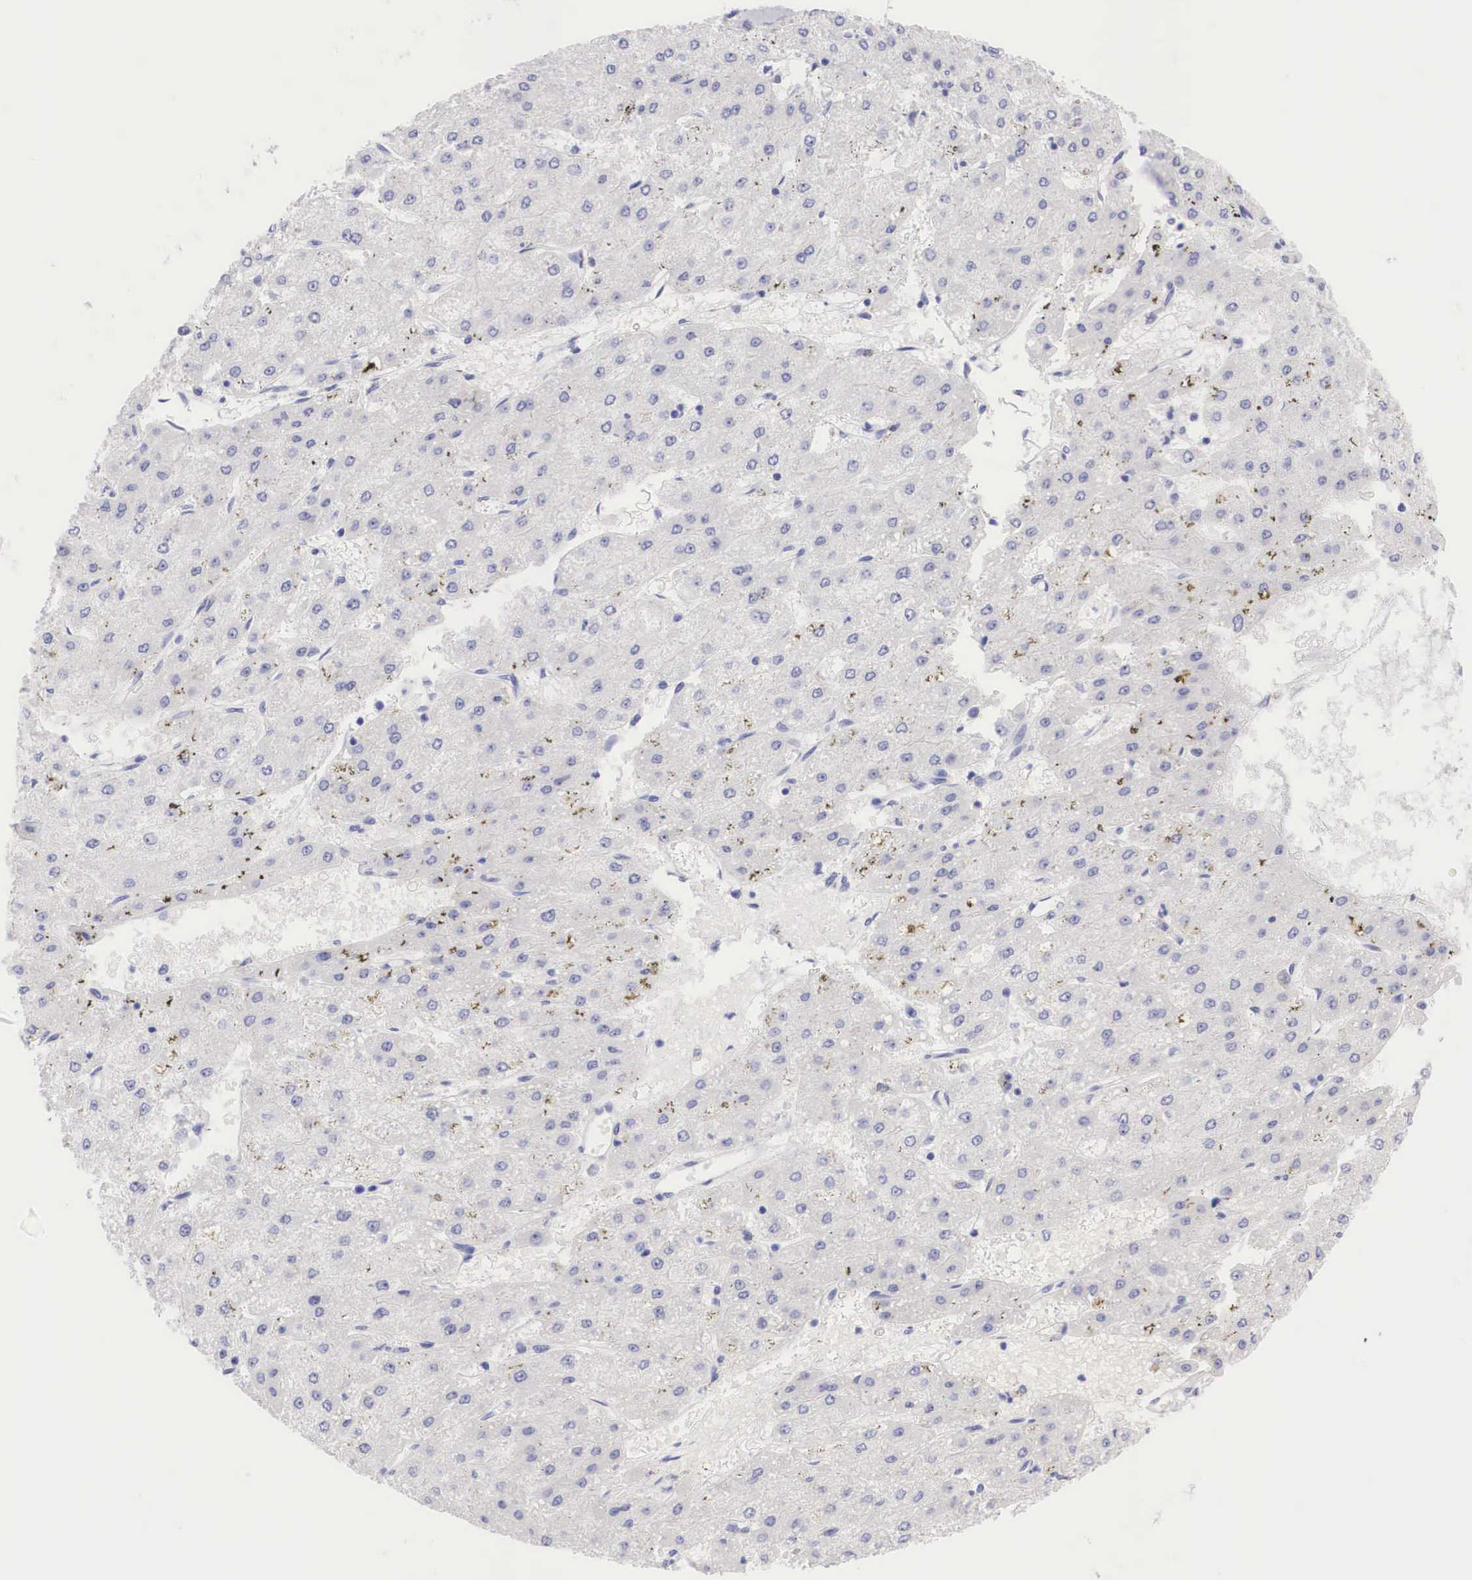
{"staining": {"intensity": "negative", "quantity": "none", "location": "none"}, "tissue": "liver cancer", "cell_type": "Tumor cells", "image_type": "cancer", "snomed": [{"axis": "morphology", "description": "Carcinoma, Hepatocellular, NOS"}, {"axis": "topography", "description": "Liver"}], "caption": "Immunohistochemistry histopathology image of neoplastic tissue: human liver cancer (hepatocellular carcinoma) stained with DAB (3,3'-diaminobenzidine) reveals no significant protein positivity in tumor cells.", "gene": "TYR", "patient": {"sex": "female", "age": 52}}